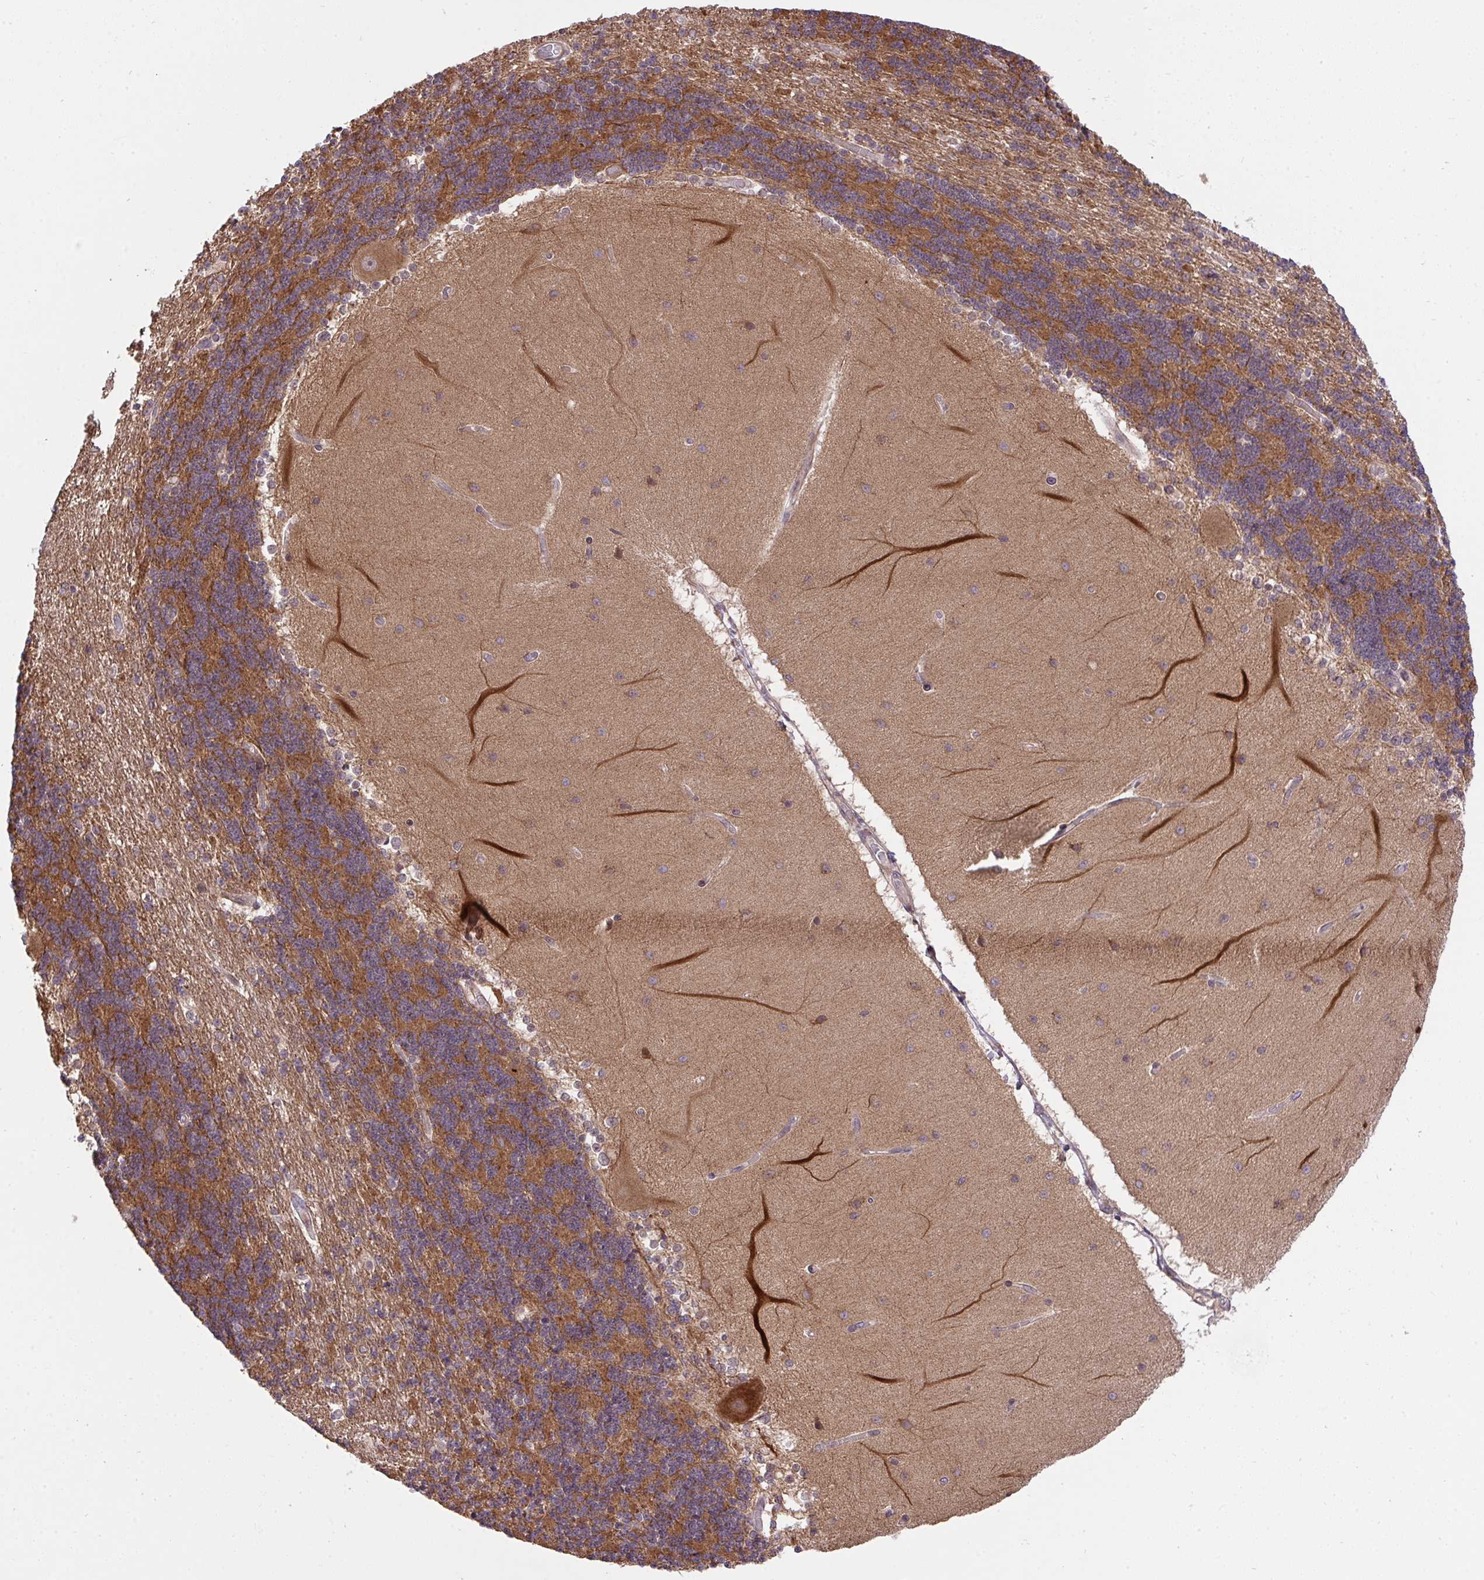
{"staining": {"intensity": "moderate", "quantity": ">75%", "location": "cytoplasmic/membranous"}, "tissue": "cerebellum", "cell_type": "Cells in granular layer", "image_type": "normal", "snomed": [{"axis": "morphology", "description": "Normal tissue, NOS"}, {"axis": "topography", "description": "Cerebellum"}], "caption": "A photomicrograph of cerebellum stained for a protein exhibits moderate cytoplasmic/membranous brown staining in cells in granular layer. (DAB IHC, brown staining for protein, blue staining for nuclei).", "gene": "ERI1", "patient": {"sex": "female", "age": 54}}